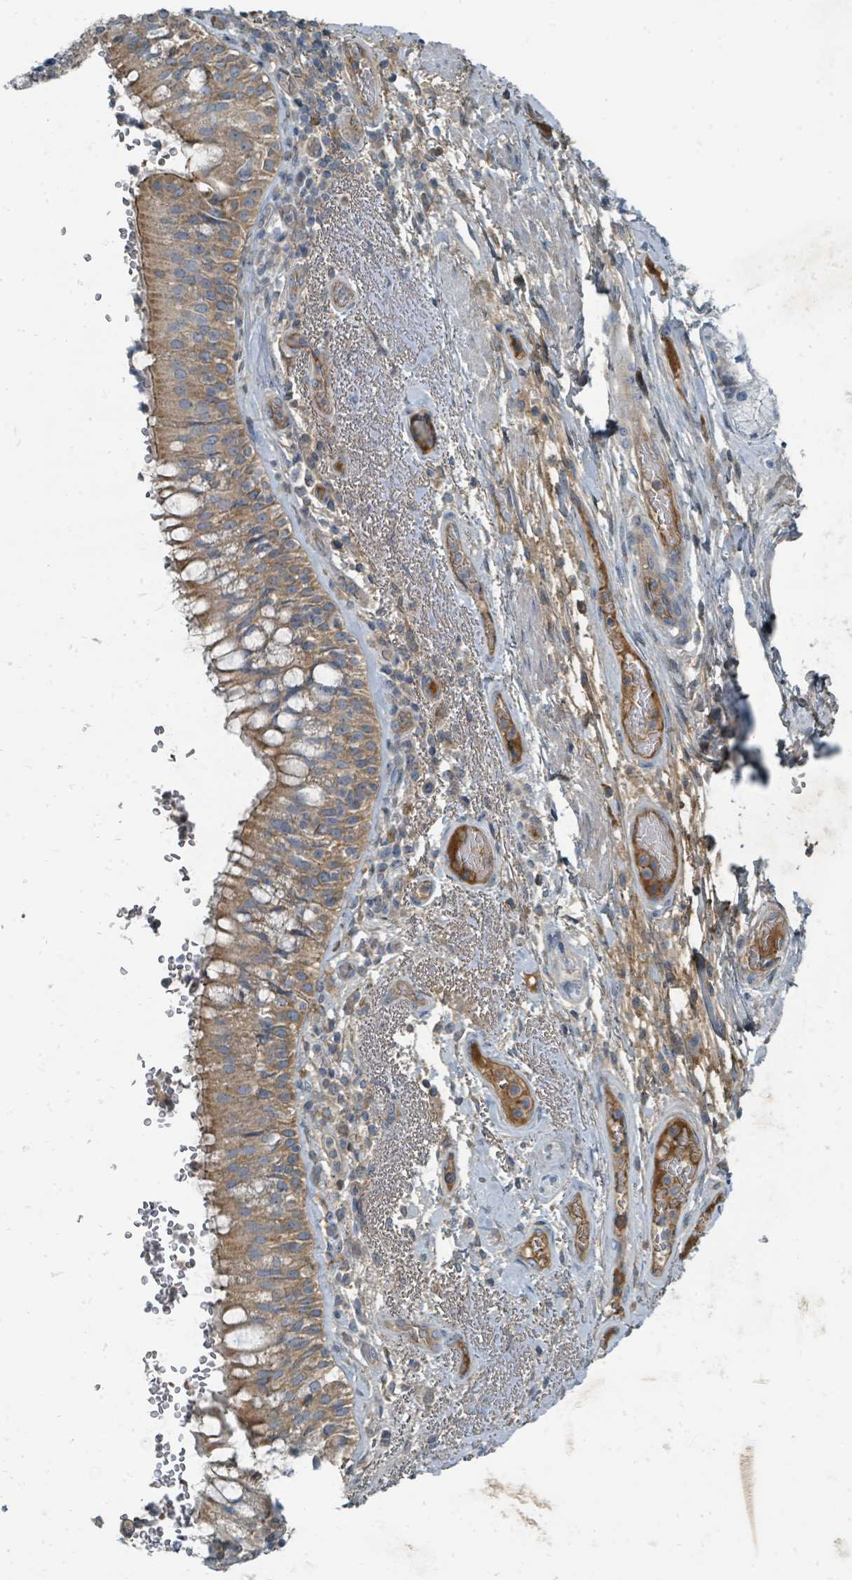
{"staining": {"intensity": "moderate", "quantity": ">75%", "location": "cytoplasmic/membranous"}, "tissue": "bronchus", "cell_type": "Respiratory epithelial cells", "image_type": "normal", "snomed": [{"axis": "morphology", "description": "Normal tissue, NOS"}, {"axis": "topography", "description": "Cartilage tissue"}, {"axis": "topography", "description": "Bronchus"}], "caption": "Immunohistochemical staining of benign bronchus demonstrates >75% levels of moderate cytoplasmic/membranous protein expression in approximately >75% of respiratory epithelial cells.", "gene": "SLC25A23", "patient": {"sex": "male", "age": 63}}